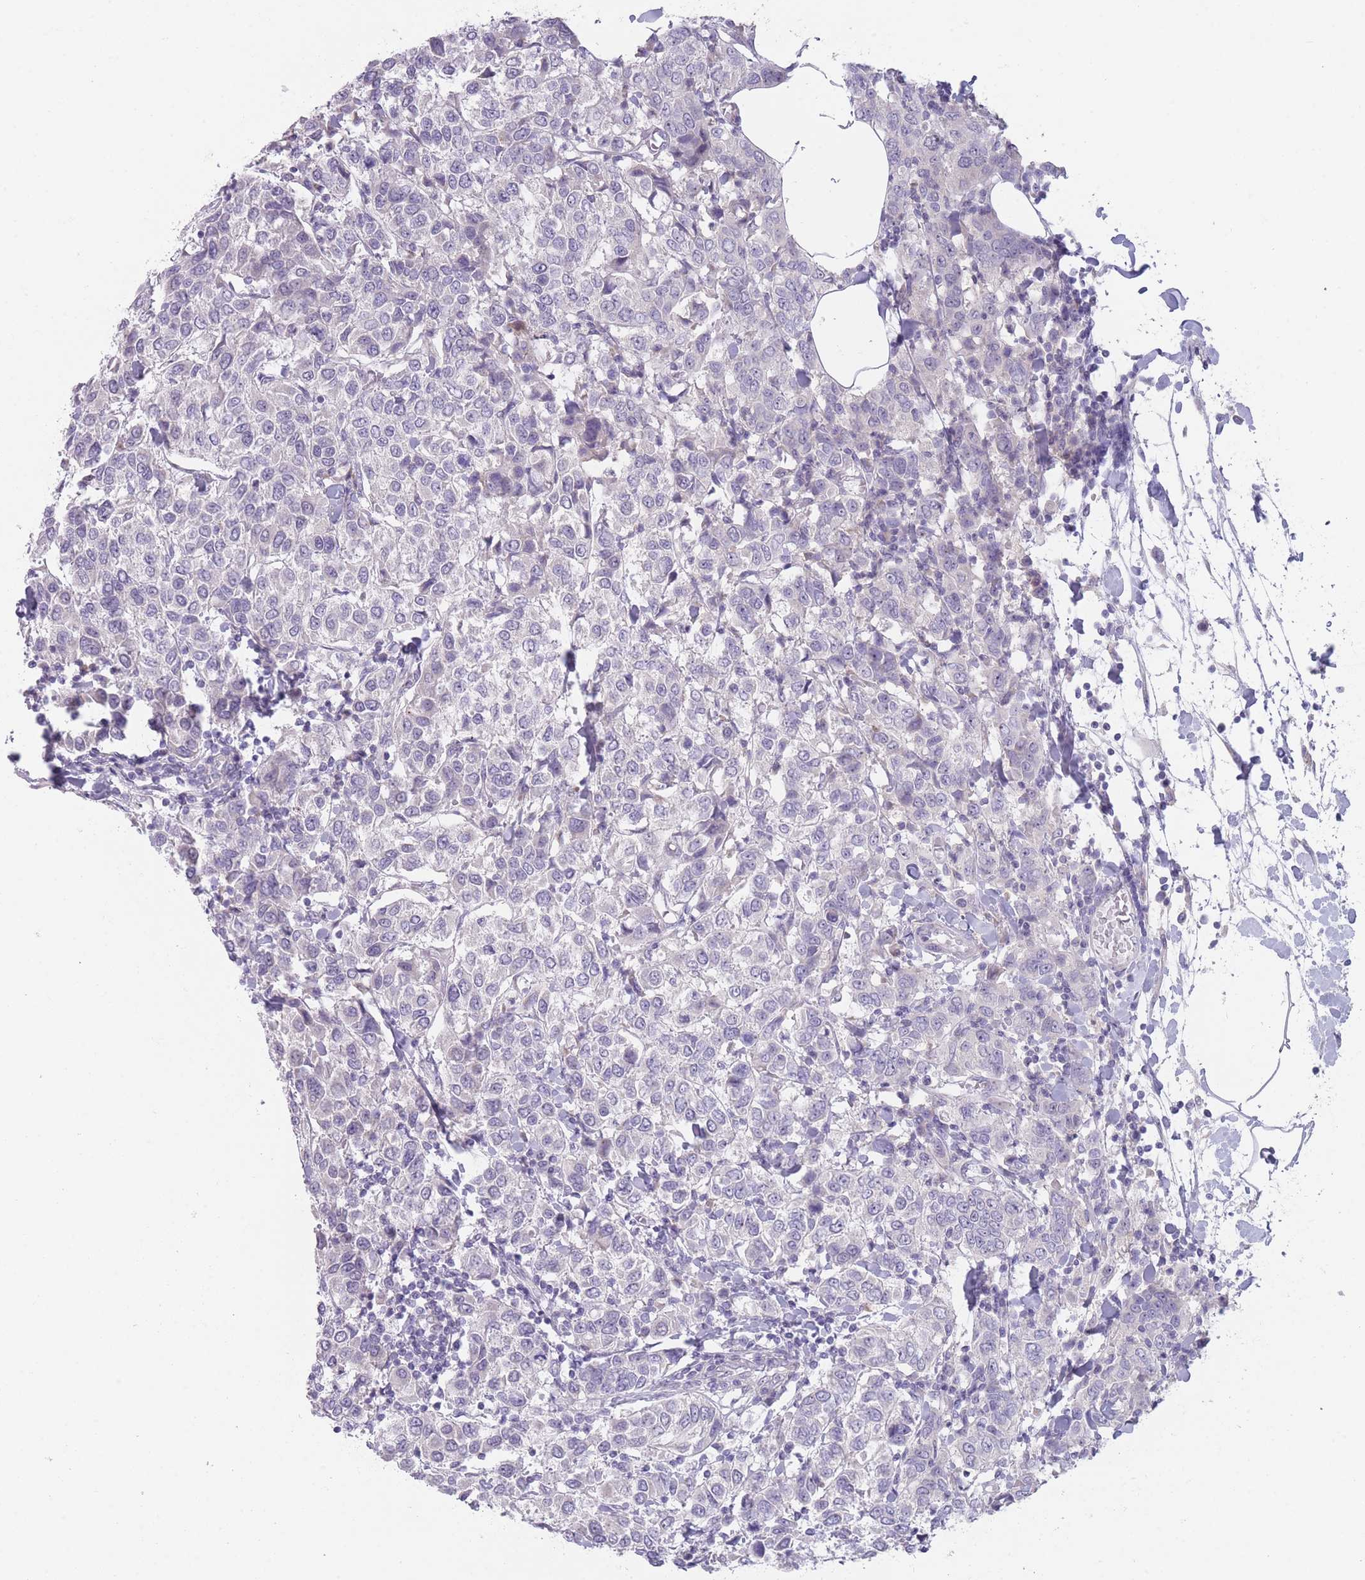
{"staining": {"intensity": "negative", "quantity": "none", "location": "none"}, "tissue": "breast cancer", "cell_type": "Tumor cells", "image_type": "cancer", "snomed": [{"axis": "morphology", "description": "Duct carcinoma"}, {"axis": "topography", "description": "Breast"}], "caption": "Immunohistochemical staining of intraductal carcinoma (breast) exhibits no significant positivity in tumor cells.", "gene": "PAIP2B", "patient": {"sex": "female", "age": 55}}